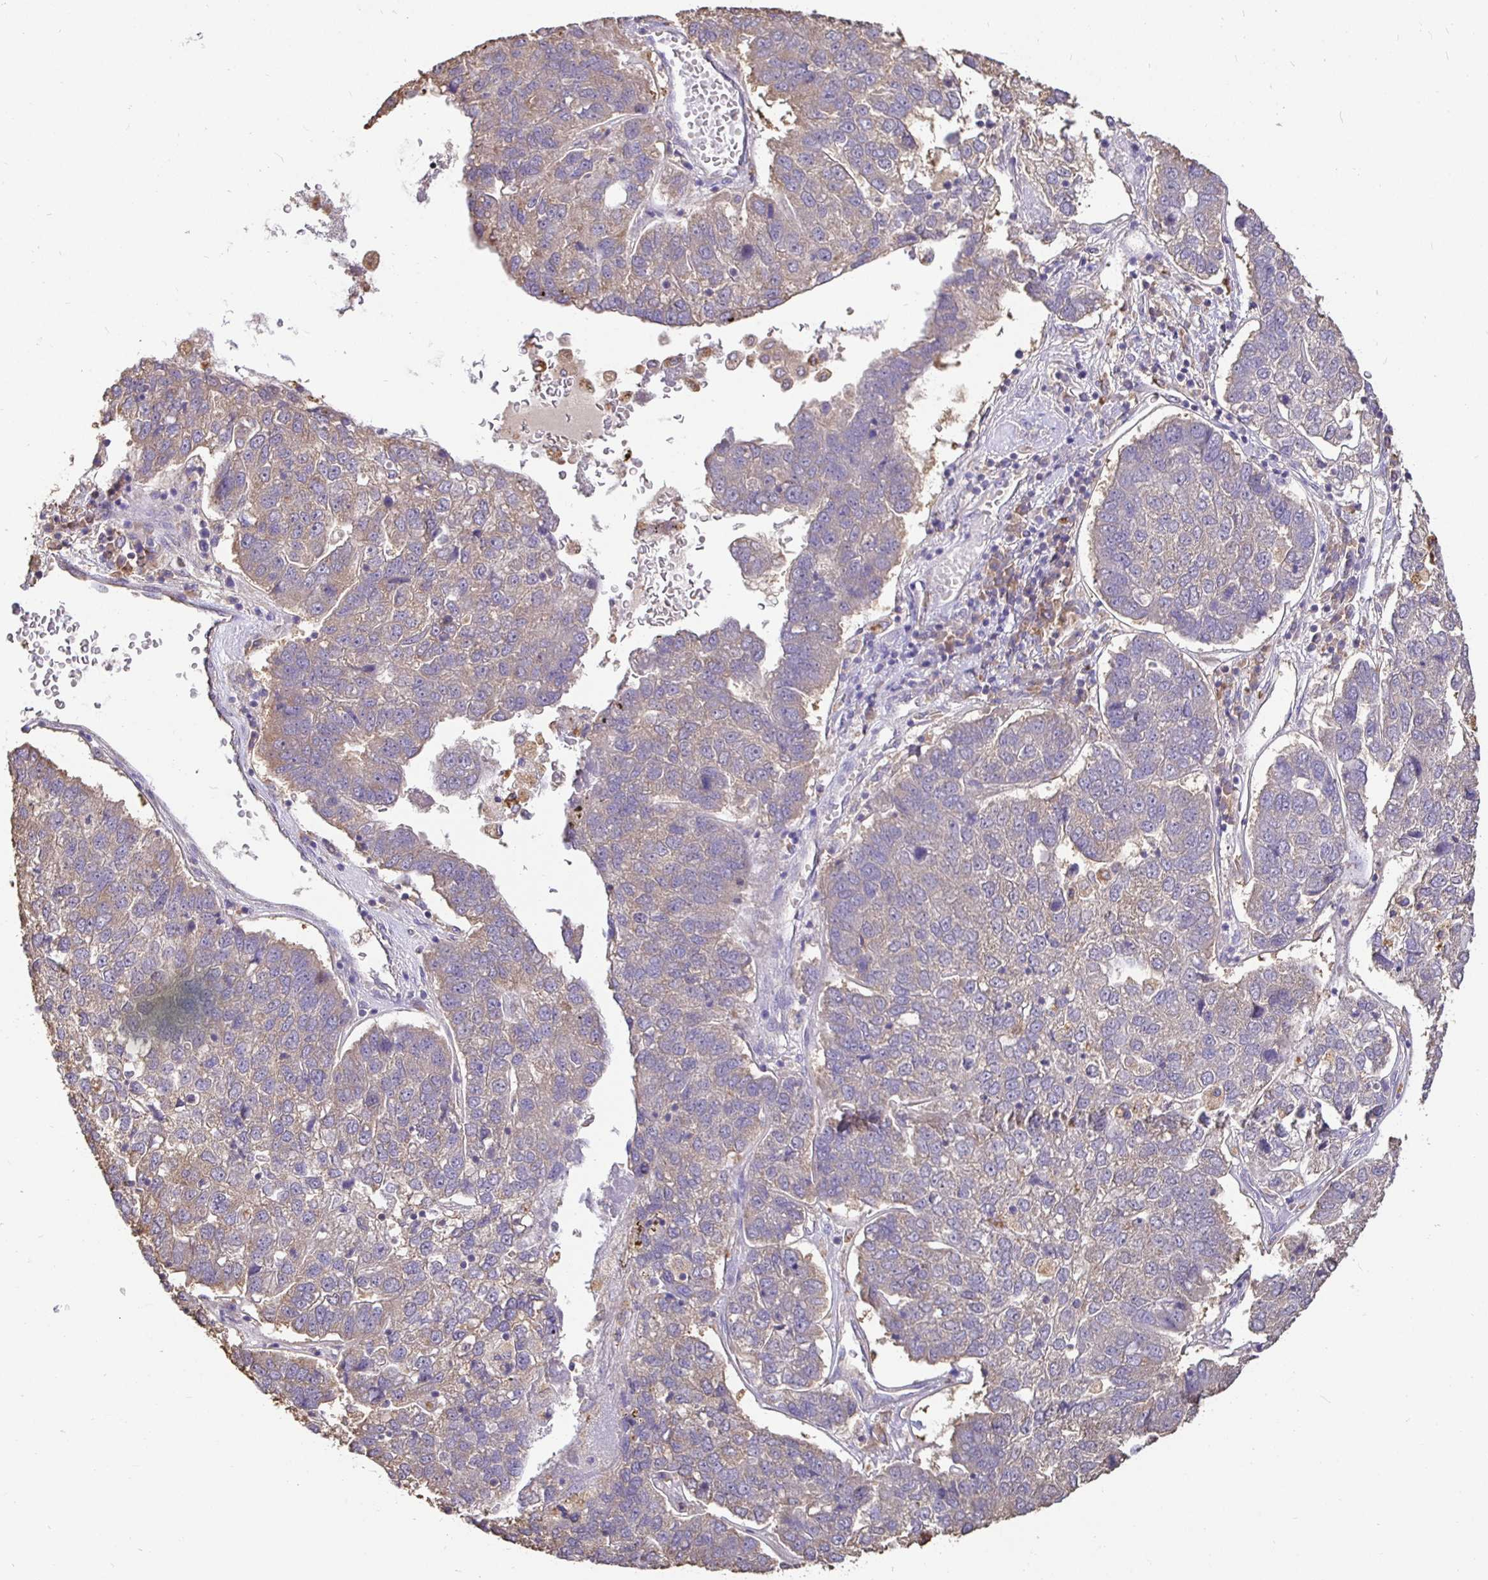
{"staining": {"intensity": "negative", "quantity": "none", "location": "none"}, "tissue": "pancreatic cancer", "cell_type": "Tumor cells", "image_type": "cancer", "snomed": [{"axis": "morphology", "description": "Adenocarcinoma, NOS"}, {"axis": "topography", "description": "Pancreas"}], "caption": "IHC of pancreatic cancer (adenocarcinoma) displays no positivity in tumor cells.", "gene": "MAPK8IP3", "patient": {"sex": "female", "age": 61}}